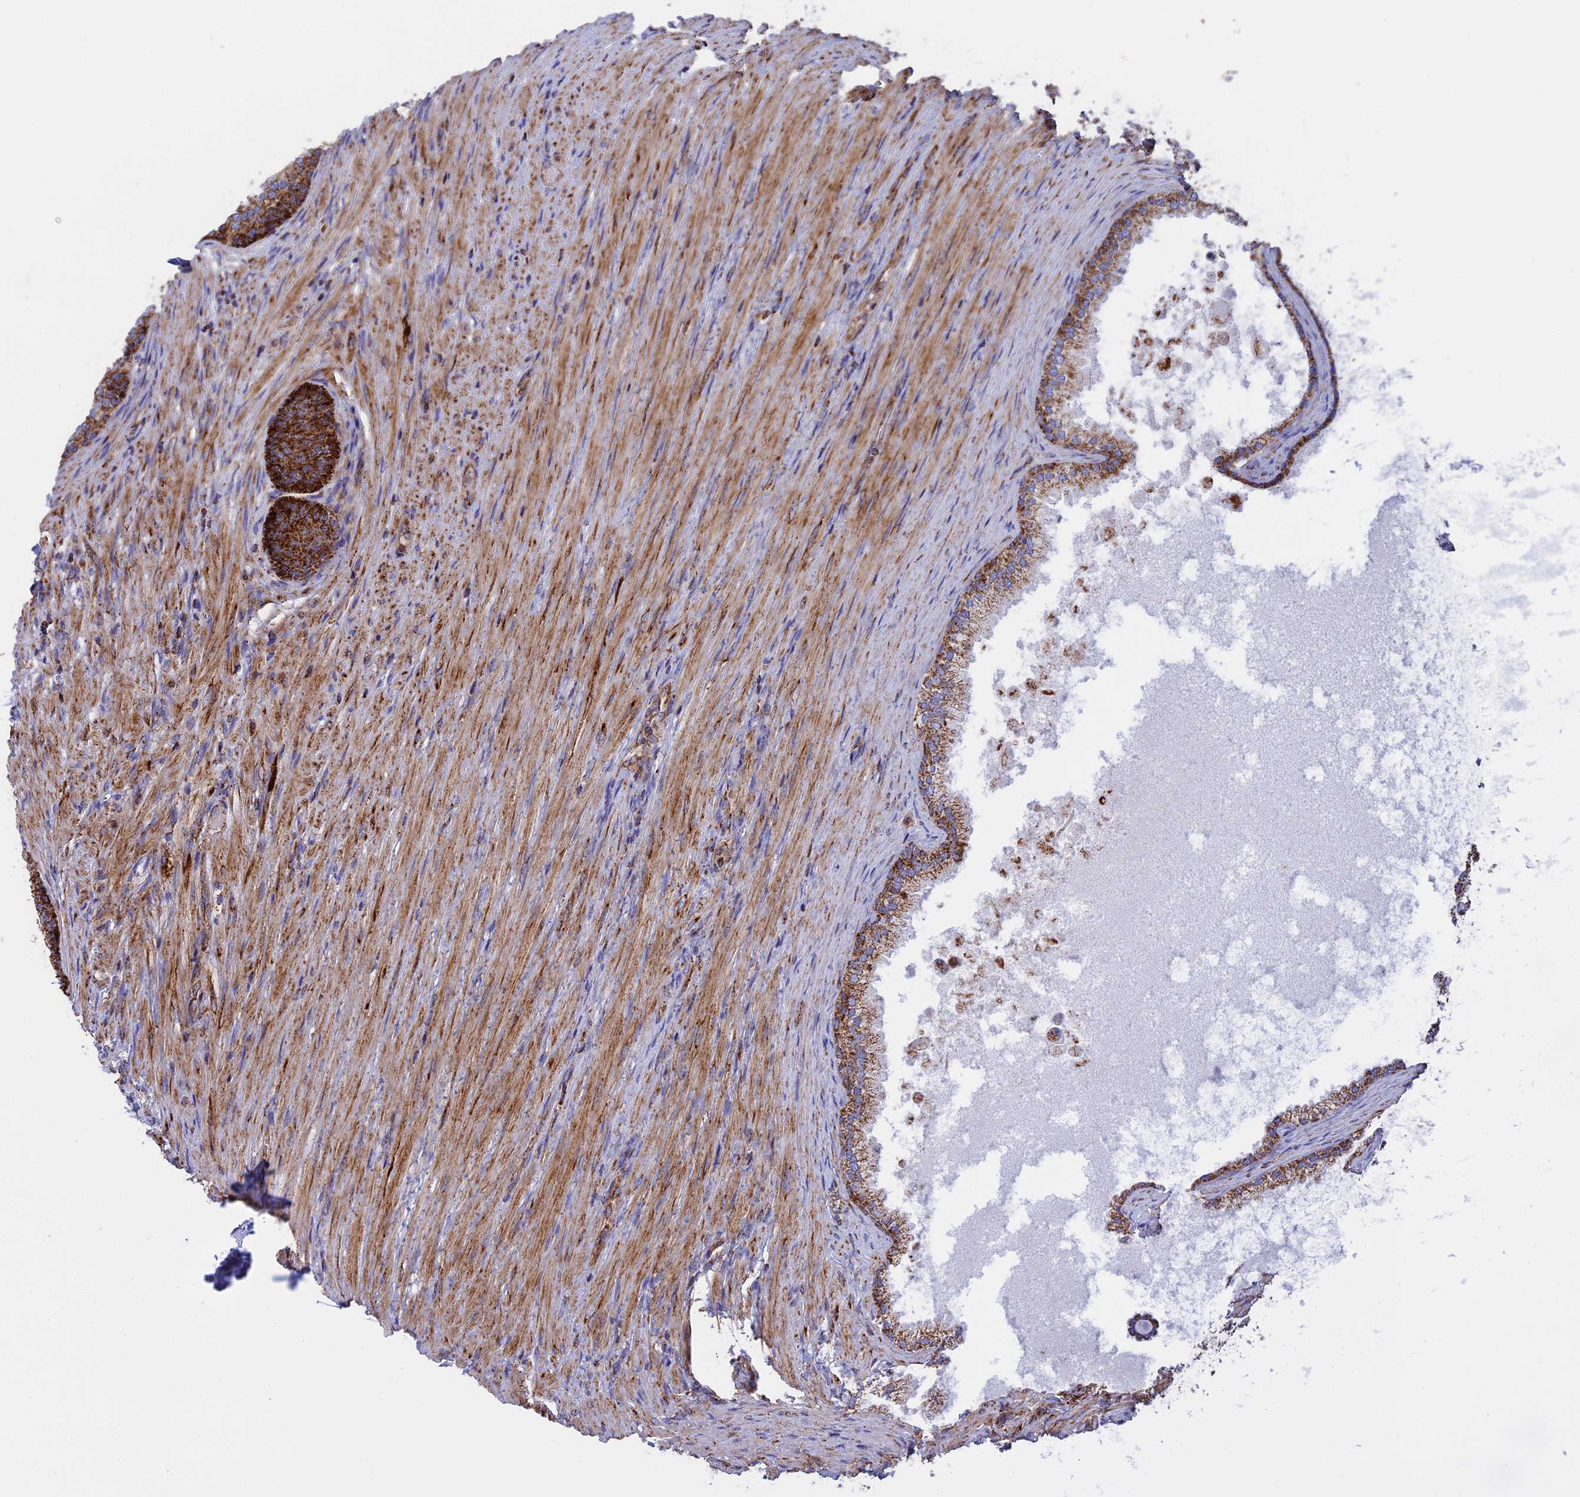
{"staining": {"intensity": "strong", "quantity": ">75%", "location": "cytoplasmic/membranous"}, "tissue": "prostate", "cell_type": "Glandular cells", "image_type": "normal", "snomed": [{"axis": "morphology", "description": "Normal tissue, NOS"}, {"axis": "topography", "description": "Prostate"}], "caption": "Brown immunohistochemical staining in unremarkable human prostate shows strong cytoplasmic/membranous positivity in about >75% of glandular cells.", "gene": "UQCRB", "patient": {"sex": "male", "age": 76}}